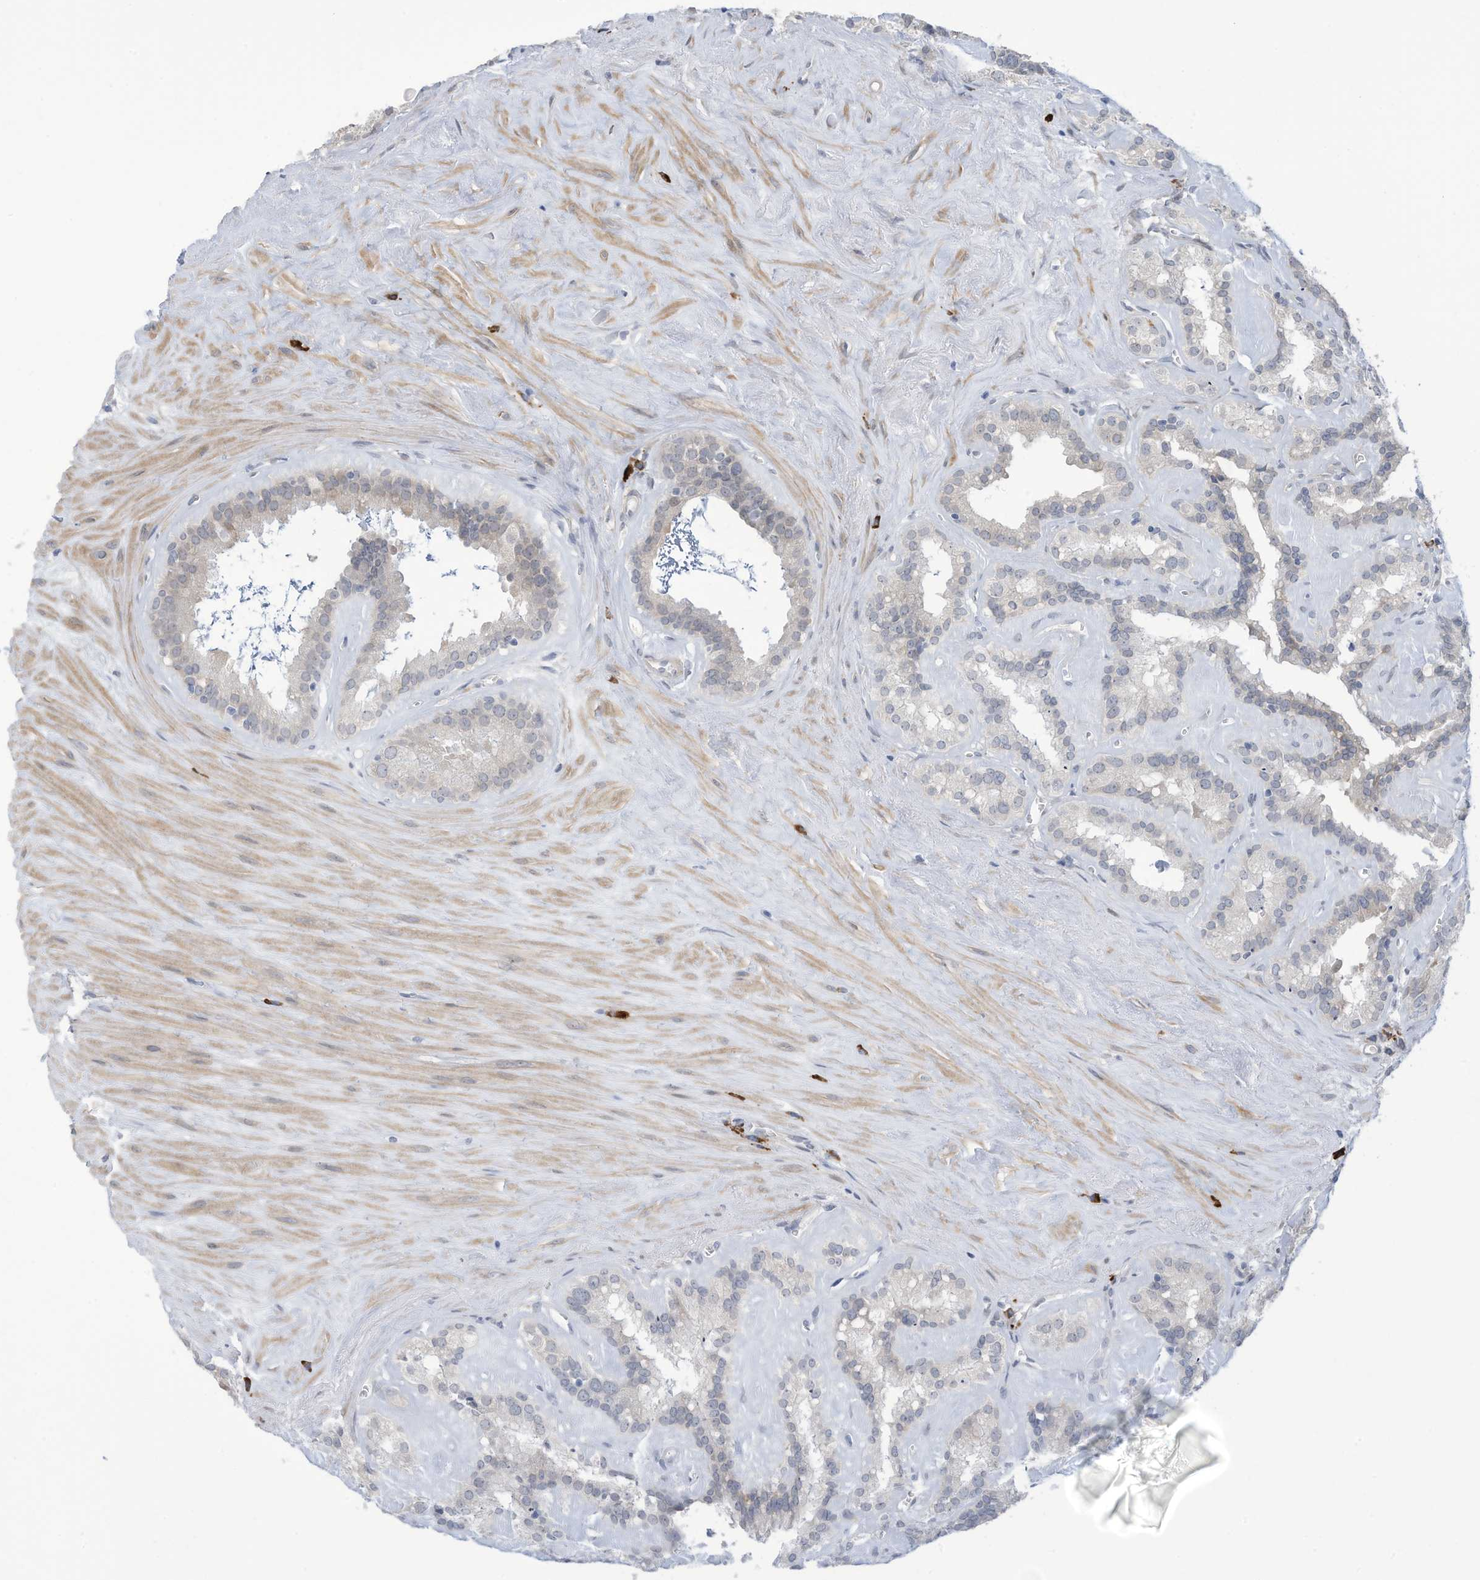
{"staining": {"intensity": "negative", "quantity": "none", "location": "none"}, "tissue": "seminal vesicle", "cell_type": "Glandular cells", "image_type": "normal", "snomed": [{"axis": "morphology", "description": "Normal tissue, NOS"}, {"axis": "topography", "description": "Prostate"}, {"axis": "topography", "description": "Seminal veicle"}], "caption": "IHC histopathology image of unremarkable human seminal vesicle stained for a protein (brown), which exhibits no positivity in glandular cells.", "gene": "ZNF292", "patient": {"sex": "male", "age": 59}}